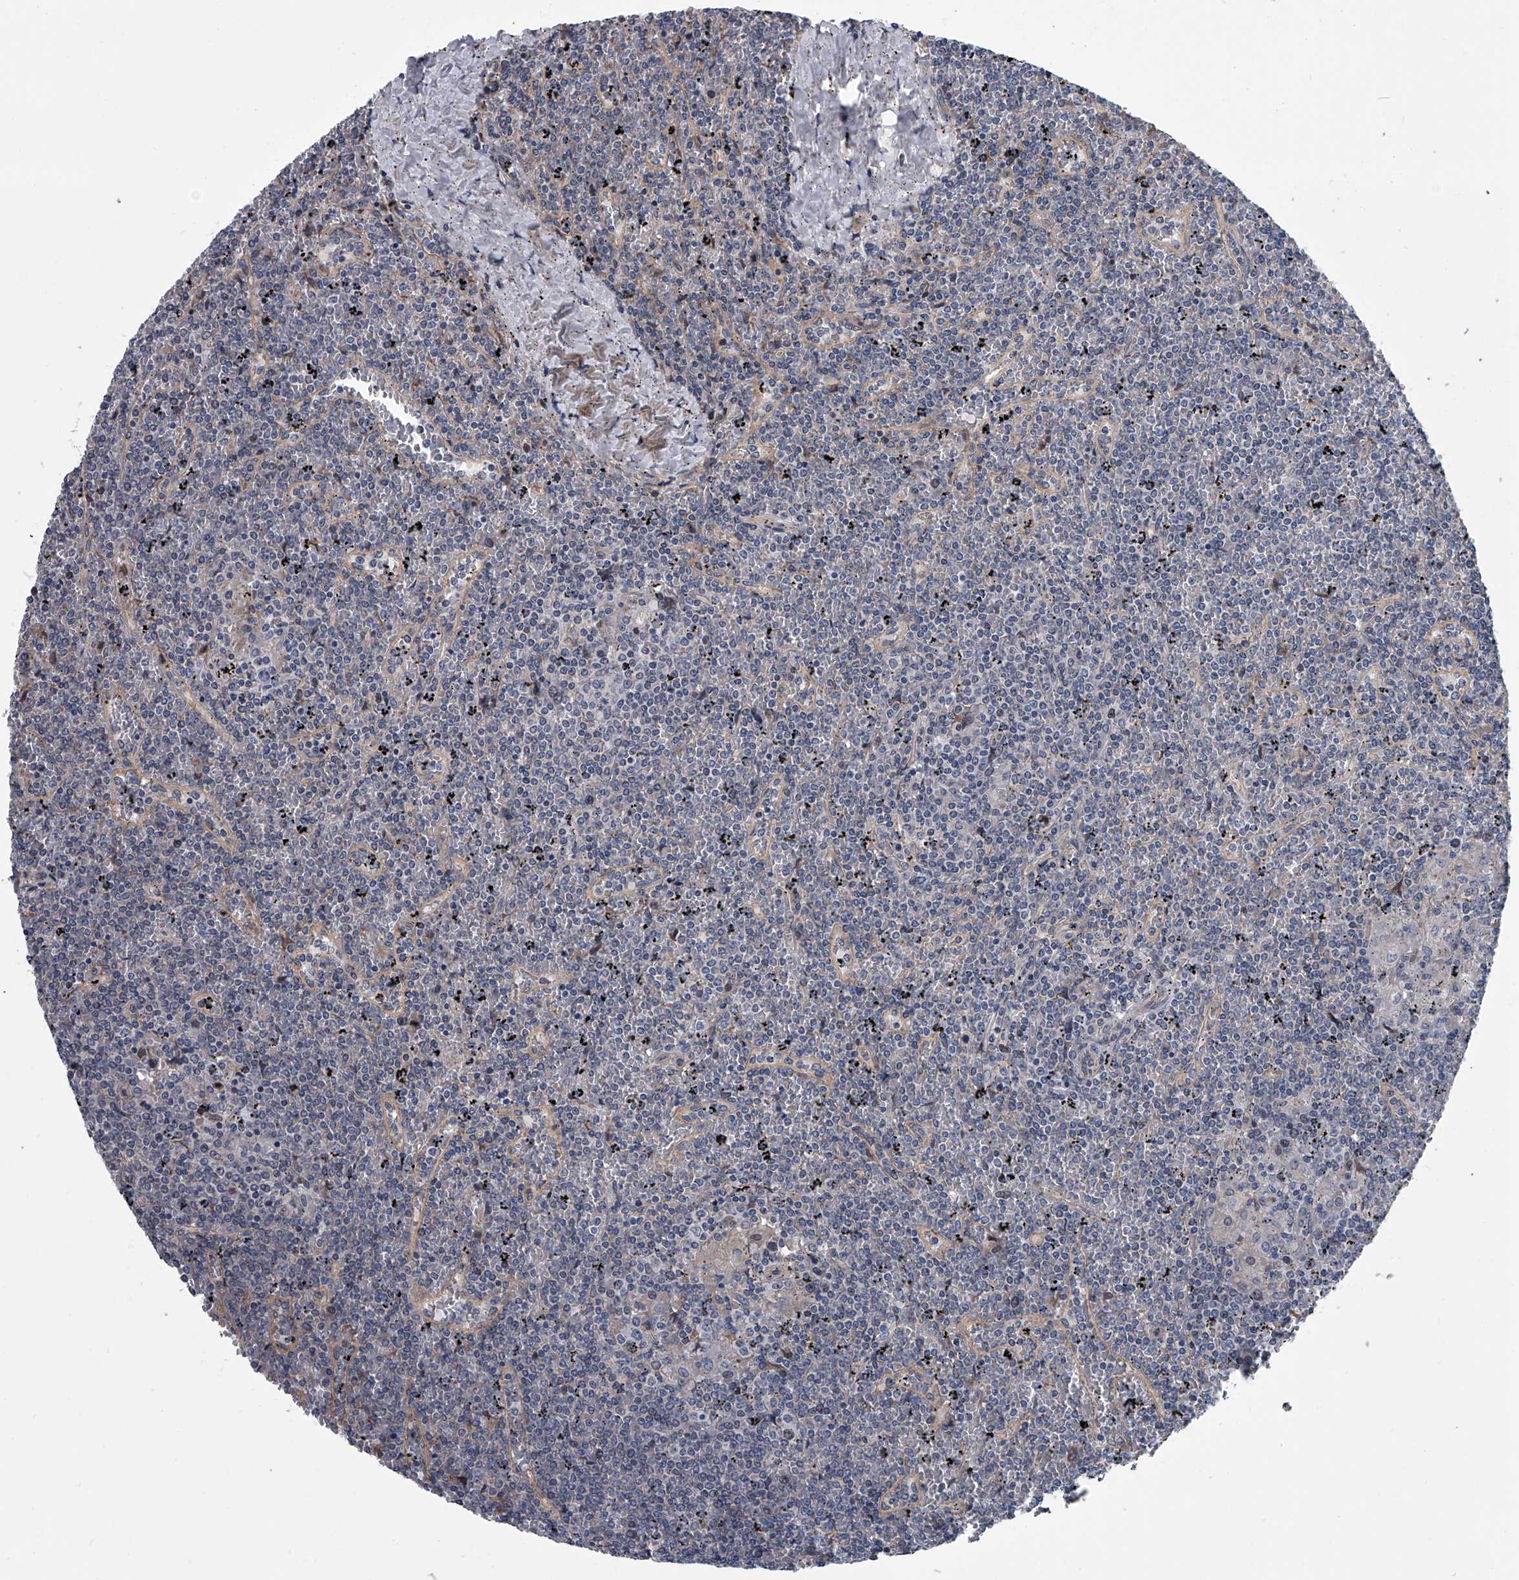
{"staining": {"intensity": "negative", "quantity": "none", "location": "none"}, "tissue": "lymphoma", "cell_type": "Tumor cells", "image_type": "cancer", "snomed": [{"axis": "morphology", "description": "Malignant lymphoma, non-Hodgkin's type, Low grade"}, {"axis": "topography", "description": "Spleen"}], "caption": "Photomicrograph shows no protein positivity in tumor cells of low-grade malignant lymphoma, non-Hodgkin's type tissue.", "gene": "ABCG1", "patient": {"sex": "female", "age": 19}}